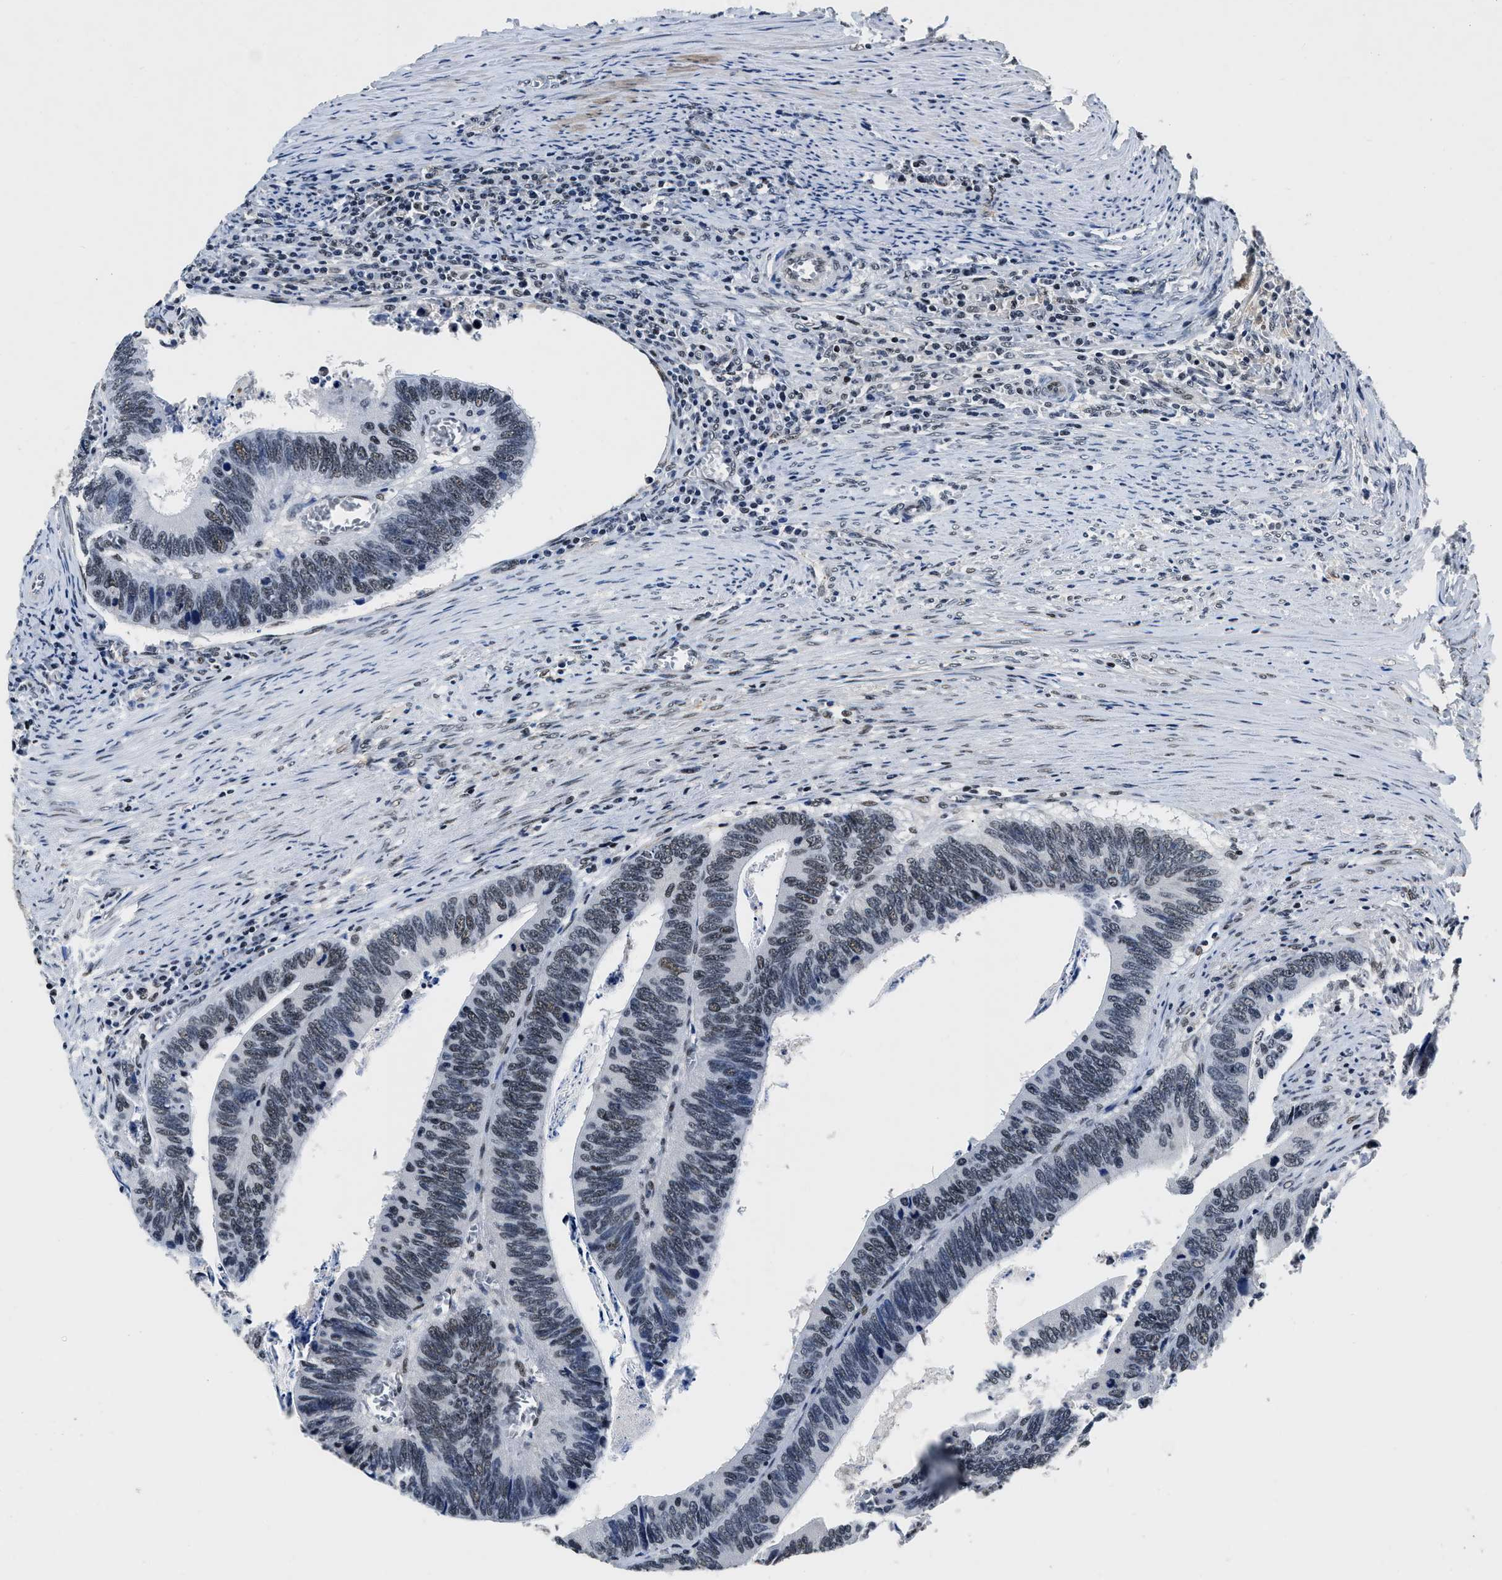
{"staining": {"intensity": "weak", "quantity": "25%-75%", "location": "nuclear"}, "tissue": "colorectal cancer", "cell_type": "Tumor cells", "image_type": "cancer", "snomed": [{"axis": "morphology", "description": "Adenocarcinoma, NOS"}, {"axis": "topography", "description": "Colon"}], "caption": "Immunohistochemistry (DAB (3,3'-diaminobenzidine)) staining of human colorectal cancer (adenocarcinoma) demonstrates weak nuclear protein positivity in approximately 25%-75% of tumor cells.", "gene": "CCNE1", "patient": {"sex": "male", "age": 72}}